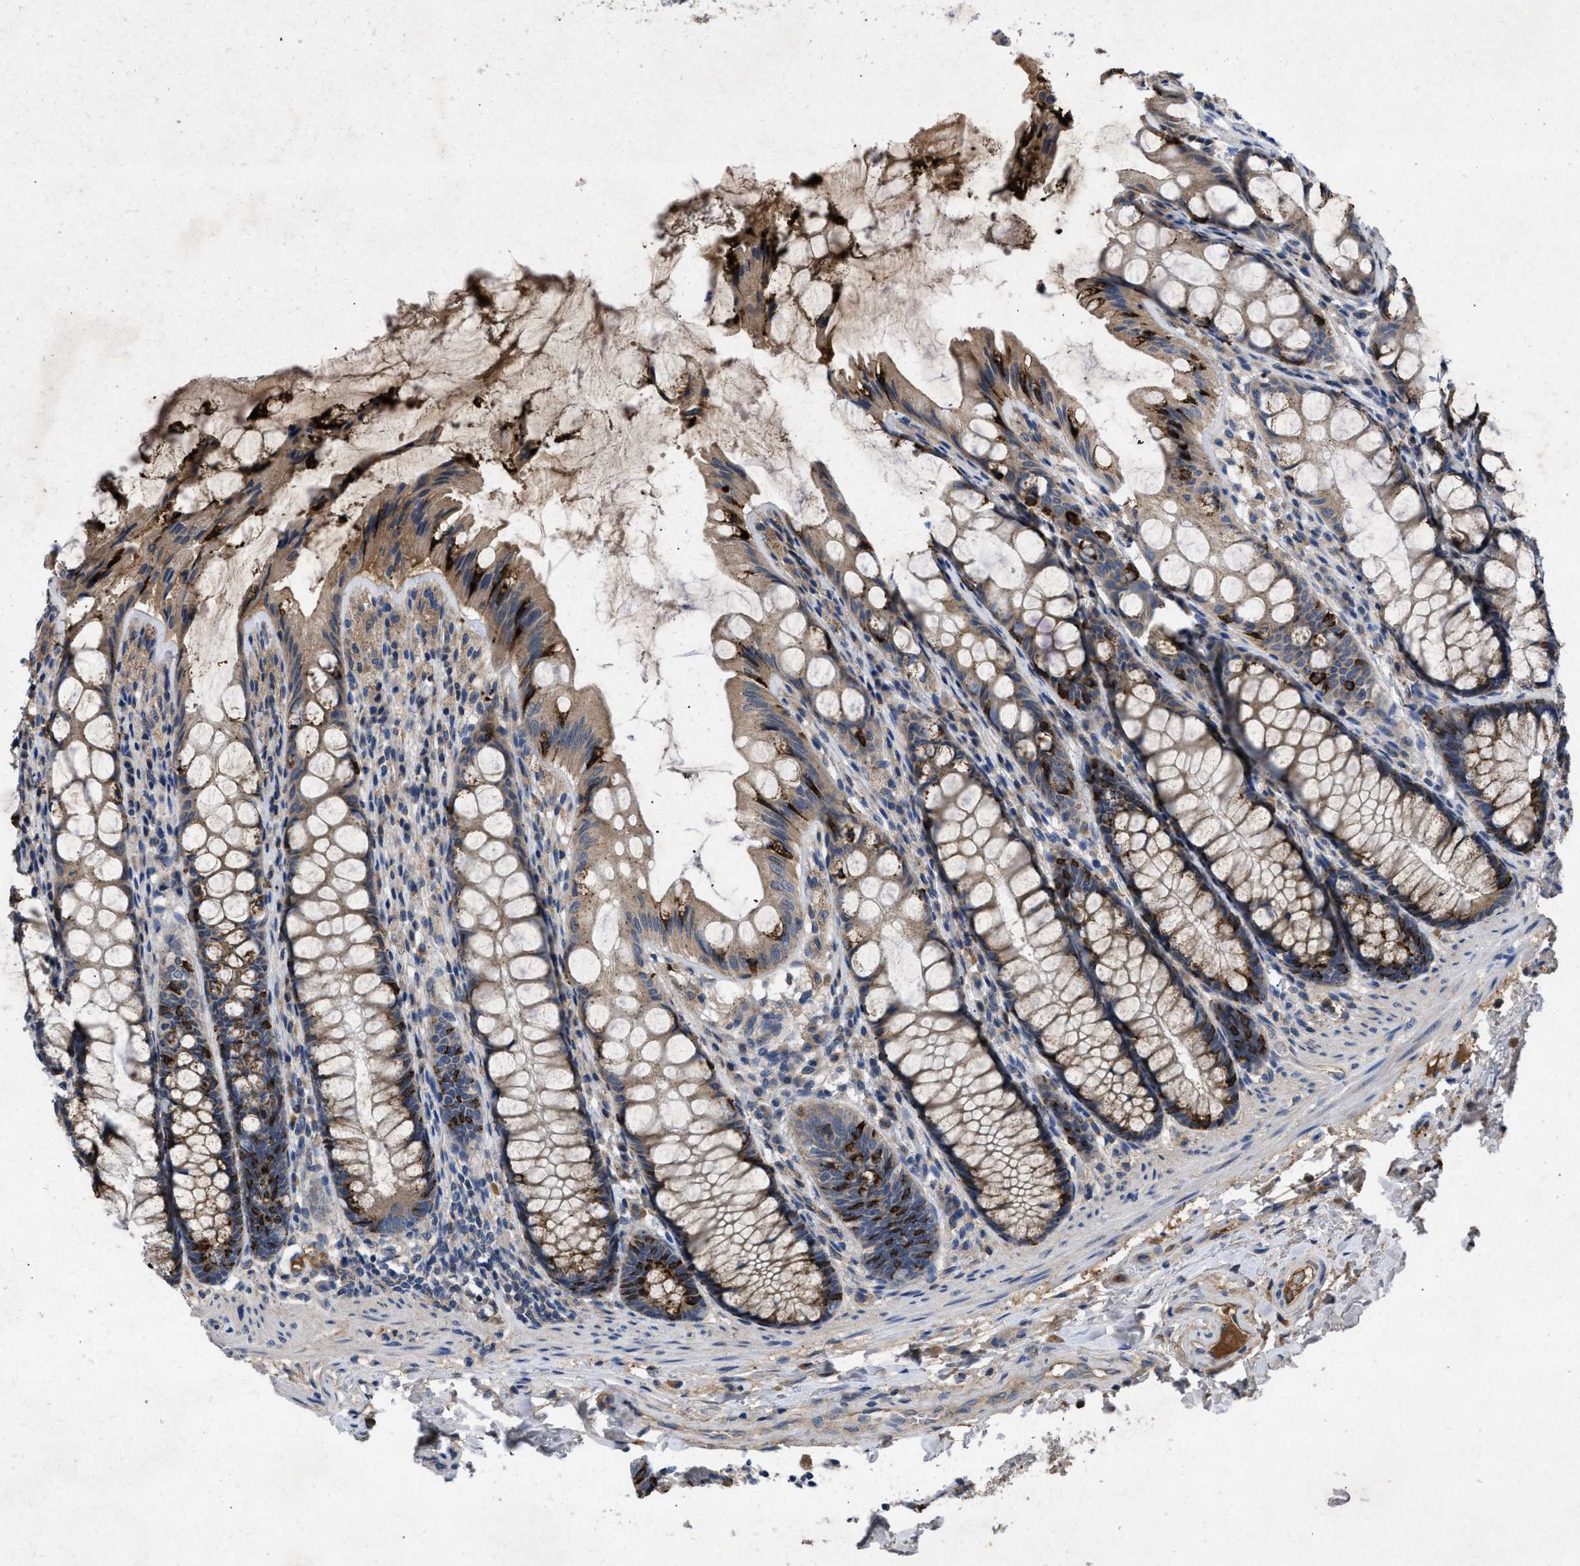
{"staining": {"intensity": "moderate", "quantity": "25%-75%", "location": "cytoplasmic/membranous"}, "tissue": "colon", "cell_type": "Endothelial cells", "image_type": "normal", "snomed": [{"axis": "morphology", "description": "Normal tissue, NOS"}, {"axis": "topography", "description": "Colon"}], "caption": "A high-resolution image shows immunohistochemistry staining of benign colon, which displays moderate cytoplasmic/membranous positivity in approximately 25%-75% of endothelial cells.", "gene": "VPS4A", "patient": {"sex": "male", "age": 47}}